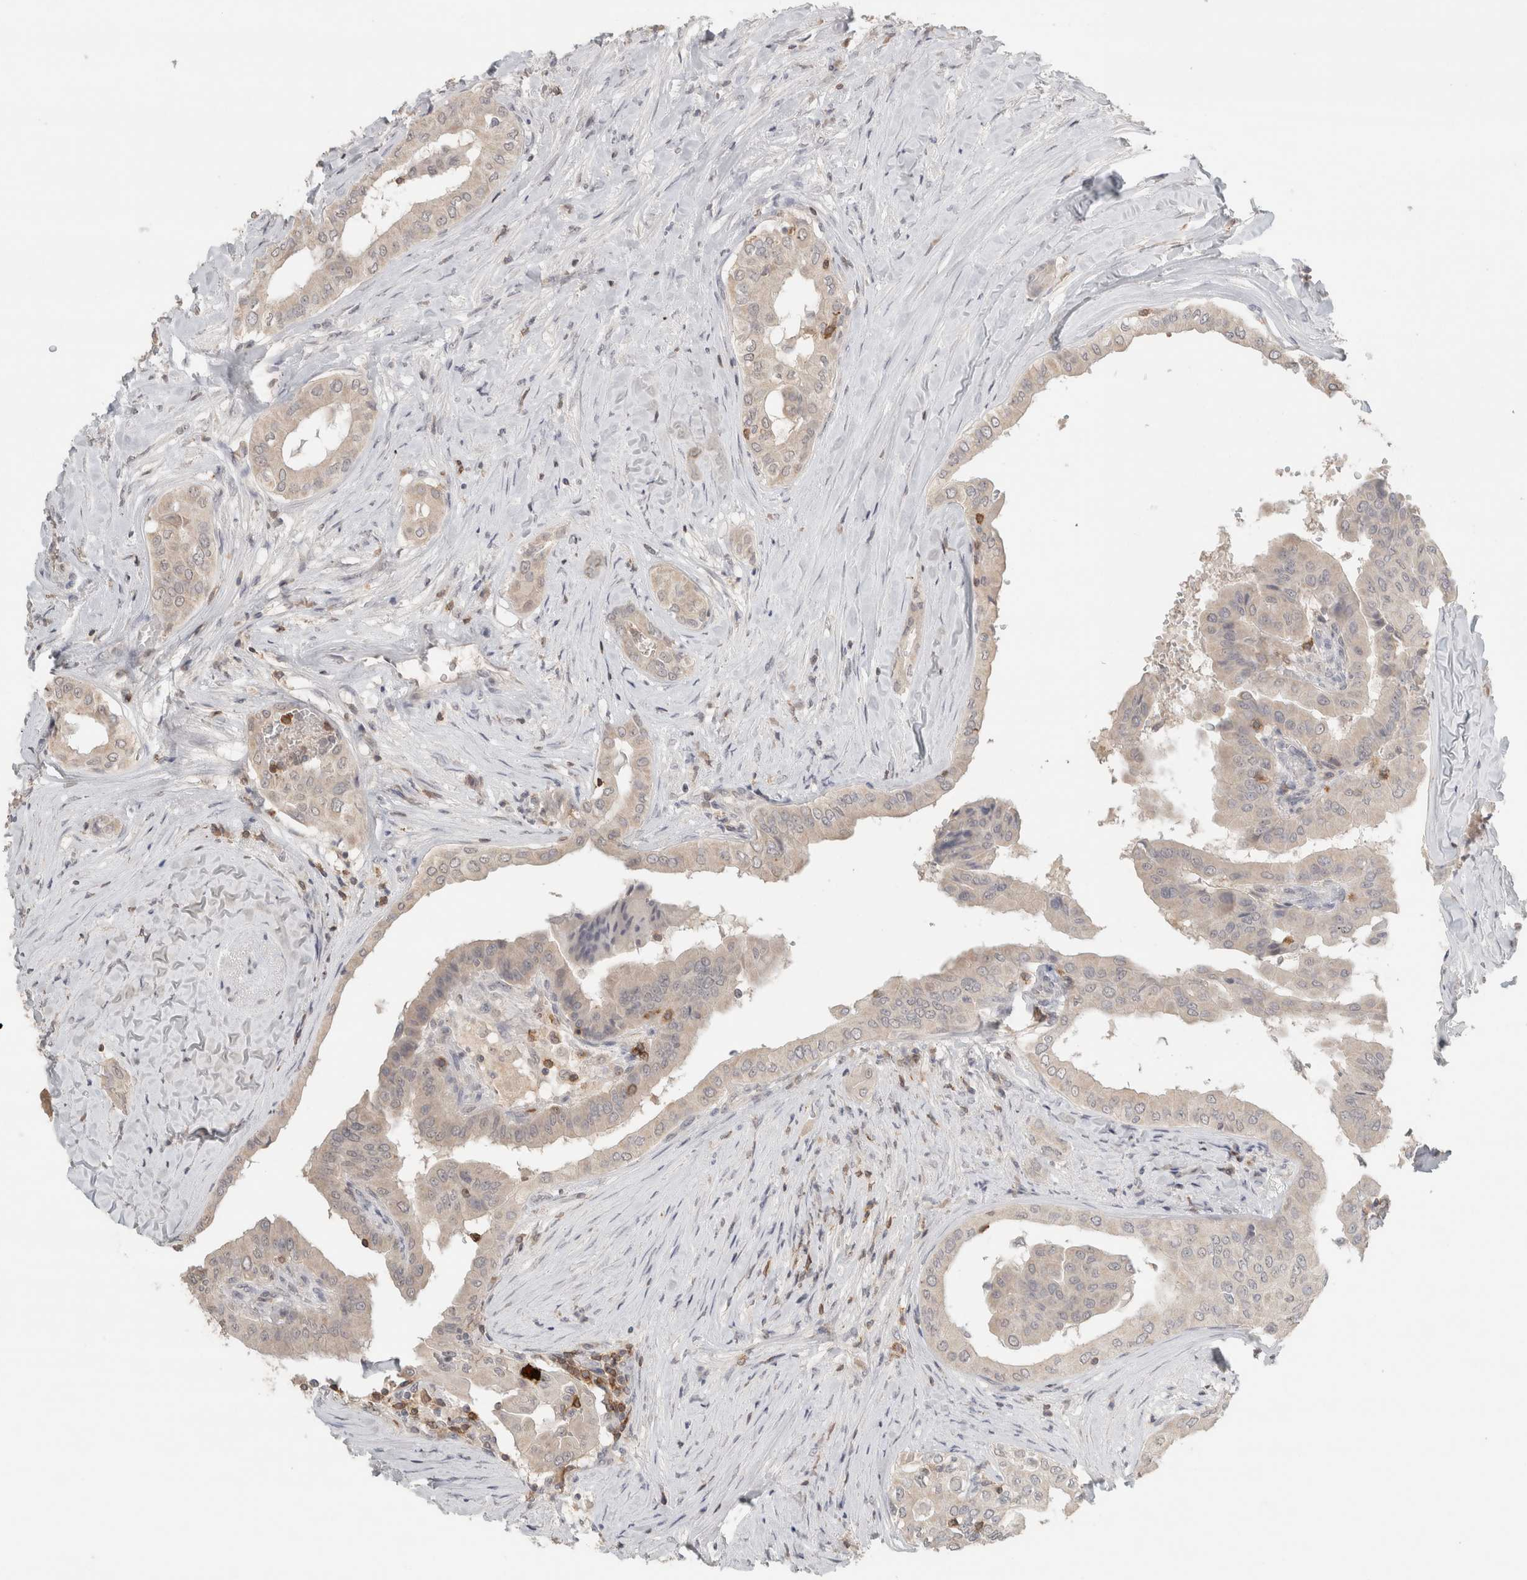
{"staining": {"intensity": "negative", "quantity": "none", "location": "none"}, "tissue": "thyroid cancer", "cell_type": "Tumor cells", "image_type": "cancer", "snomed": [{"axis": "morphology", "description": "Papillary adenocarcinoma, NOS"}, {"axis": "topography", "description": "Thyroid gland"}], "caption": "A high-resolution image shows immunohistochemistry (IHC) staining of thyroid papillary adenocarcinoma, which reveals no significant staining in tumor cells.", "gene": "TRAT1", "patient": {"sex": "male", "age": 33}}